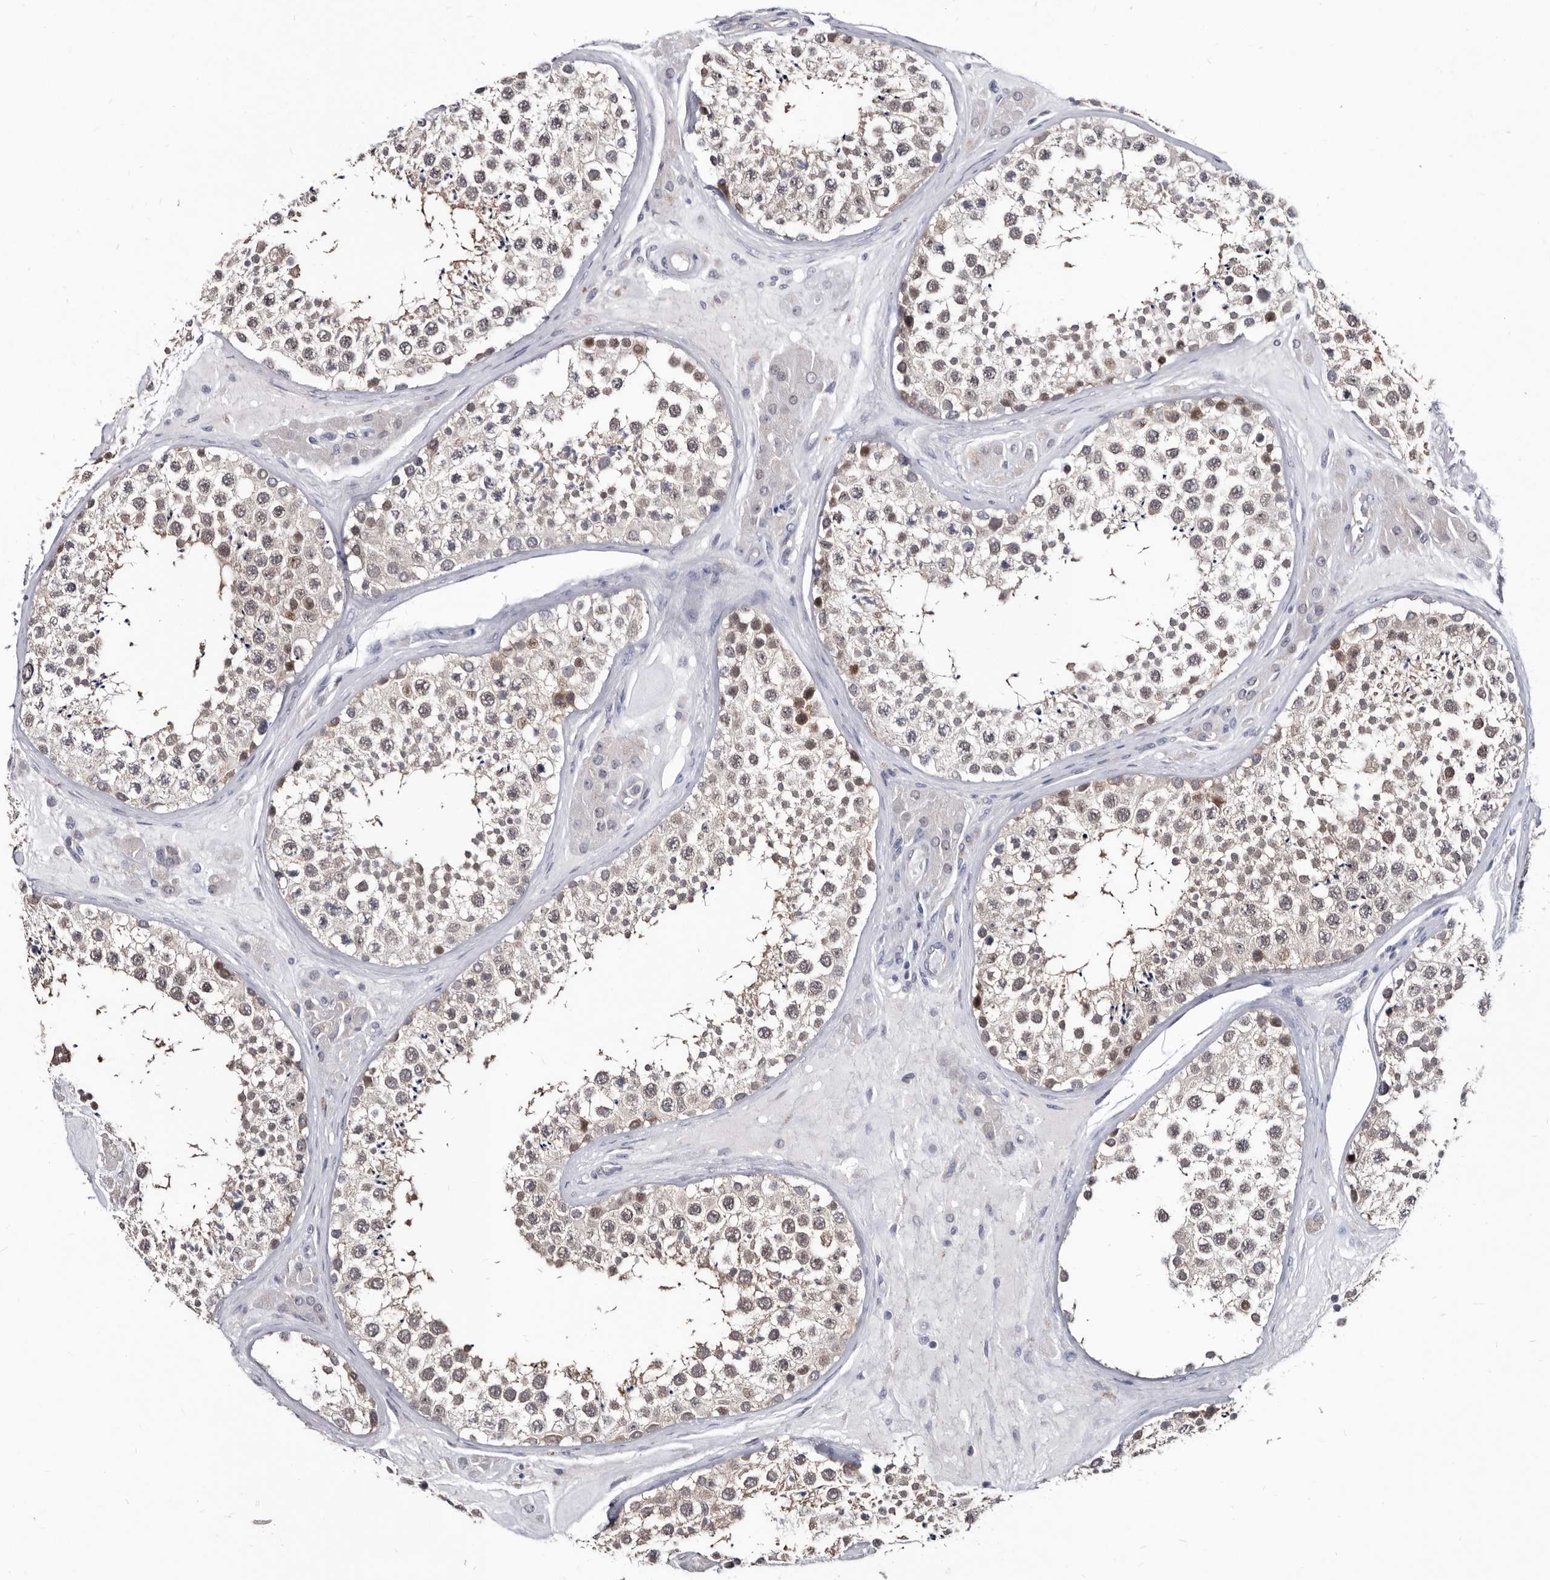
{"staining": {"intensity": "moderate", "quantity": "25%-75%", "location": "nuclear"}, "tissue": "testis", "cell_type": "Cells in seminiferous ducts", "image_type": "normal", "snomed": [{"axis": "morphology", "description": "Normal tissue, NOS"}, {"axis": "topography", "description": "Testis"}], "caption": "Protein staining of unremarkable testis exhibits moderate nuclear positivity in about 25%-75% of cells in seminiferous ducts.", "gene": "ABCF2", "patient": {"sex": "male", "age": 46}}